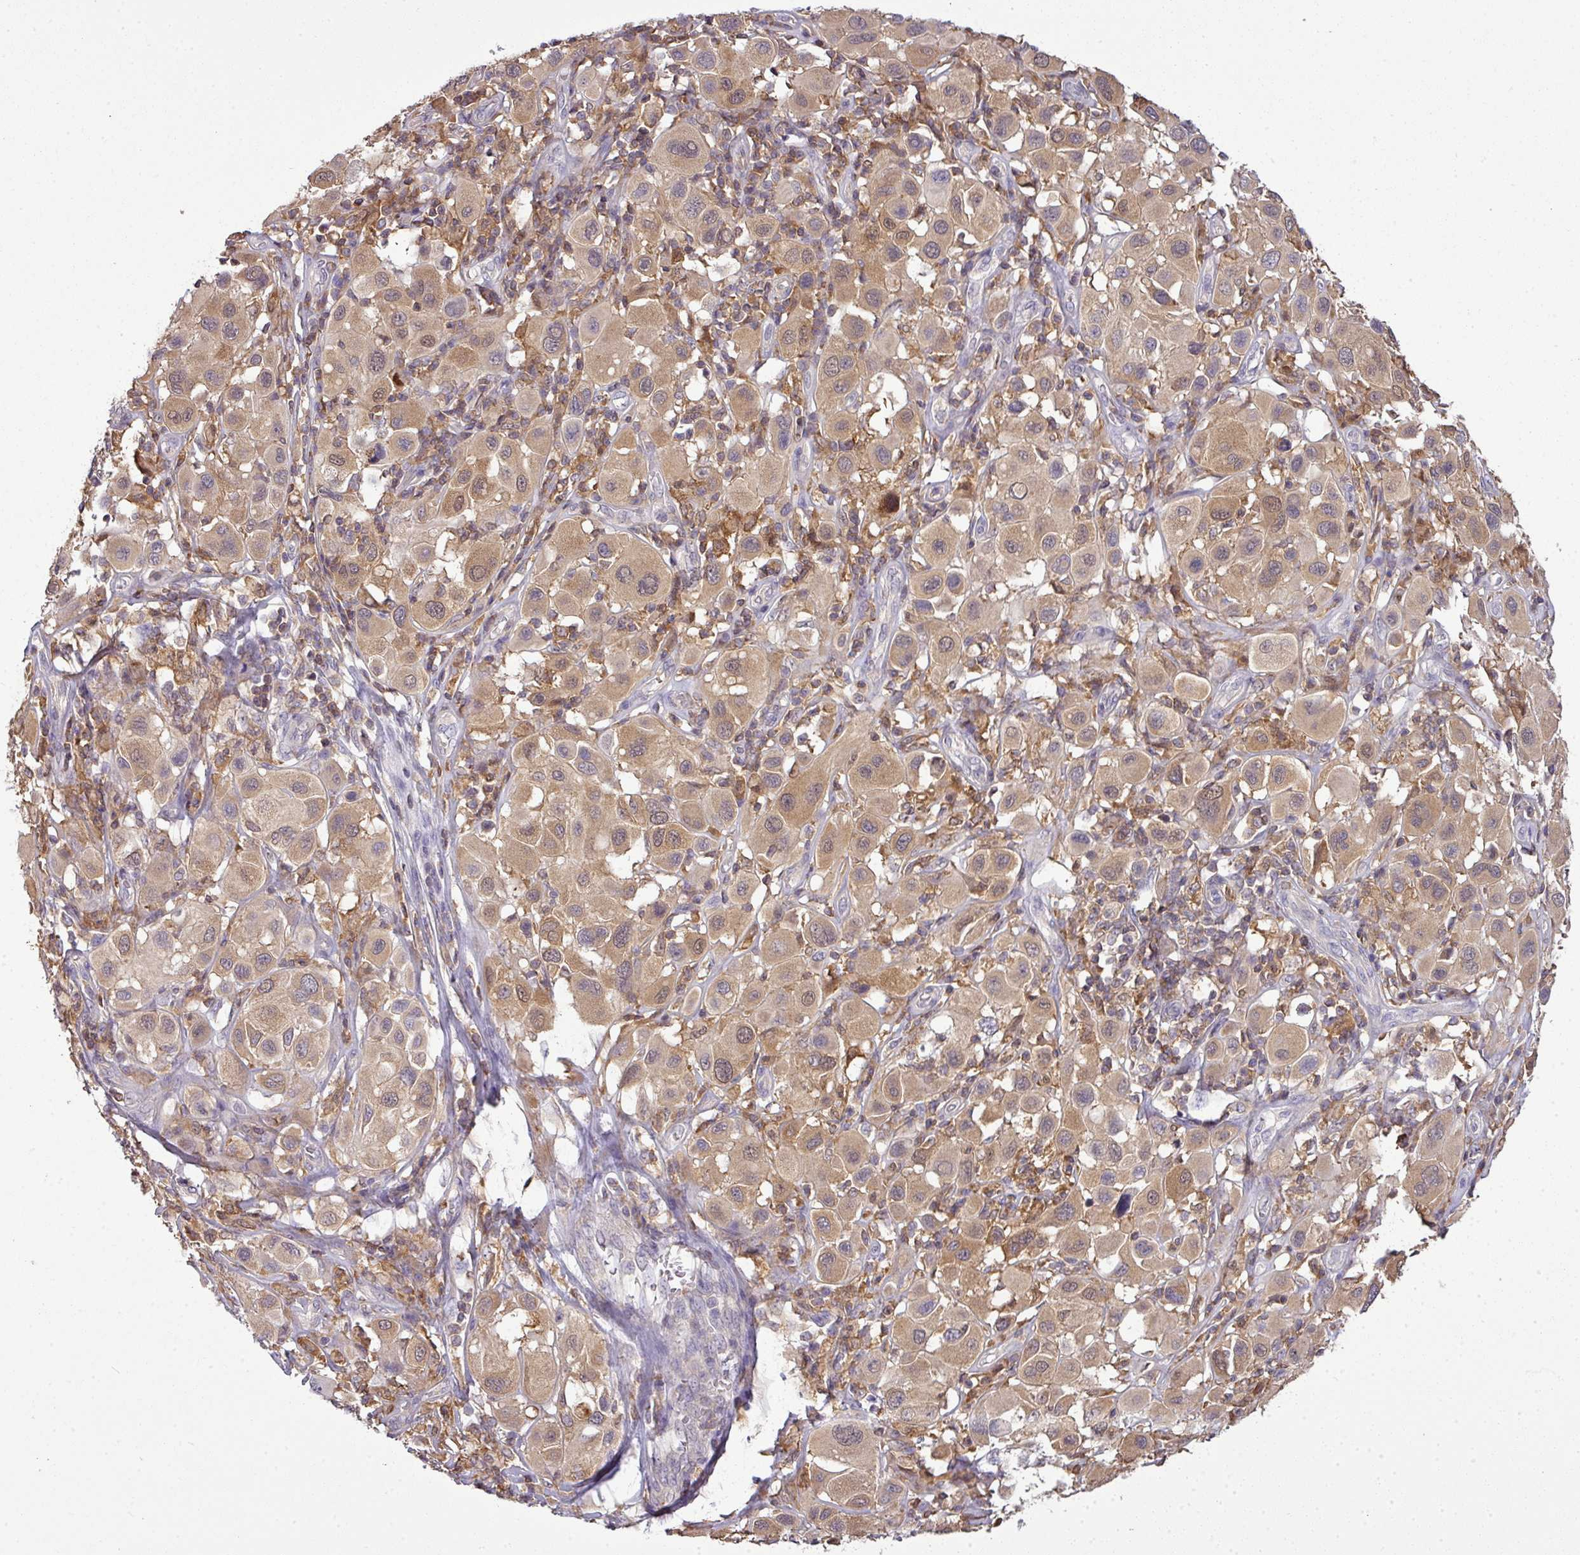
{"staining": {"intensity": "moderate", "quantity": ">75%", "location": "cytoplasmic/membranous"}, "tissue": "melanoma", "cell_type": "Tumor cells", "image_type": "cancer", "snomed": [{"axis": "morphology", "description": "Malignant melanoma, Metastatic site"}, {"axis": "topography", "description": "Skin"}], "caption": "Human malignant melanoma (metastatic site) stained for a protein (brown) exhibits moderate cytoplasmic/membranous positive expression in approximately >75% of tumor cells.", "gene": "STAT5A", "patient": {"sex": "male", "age": 41}}